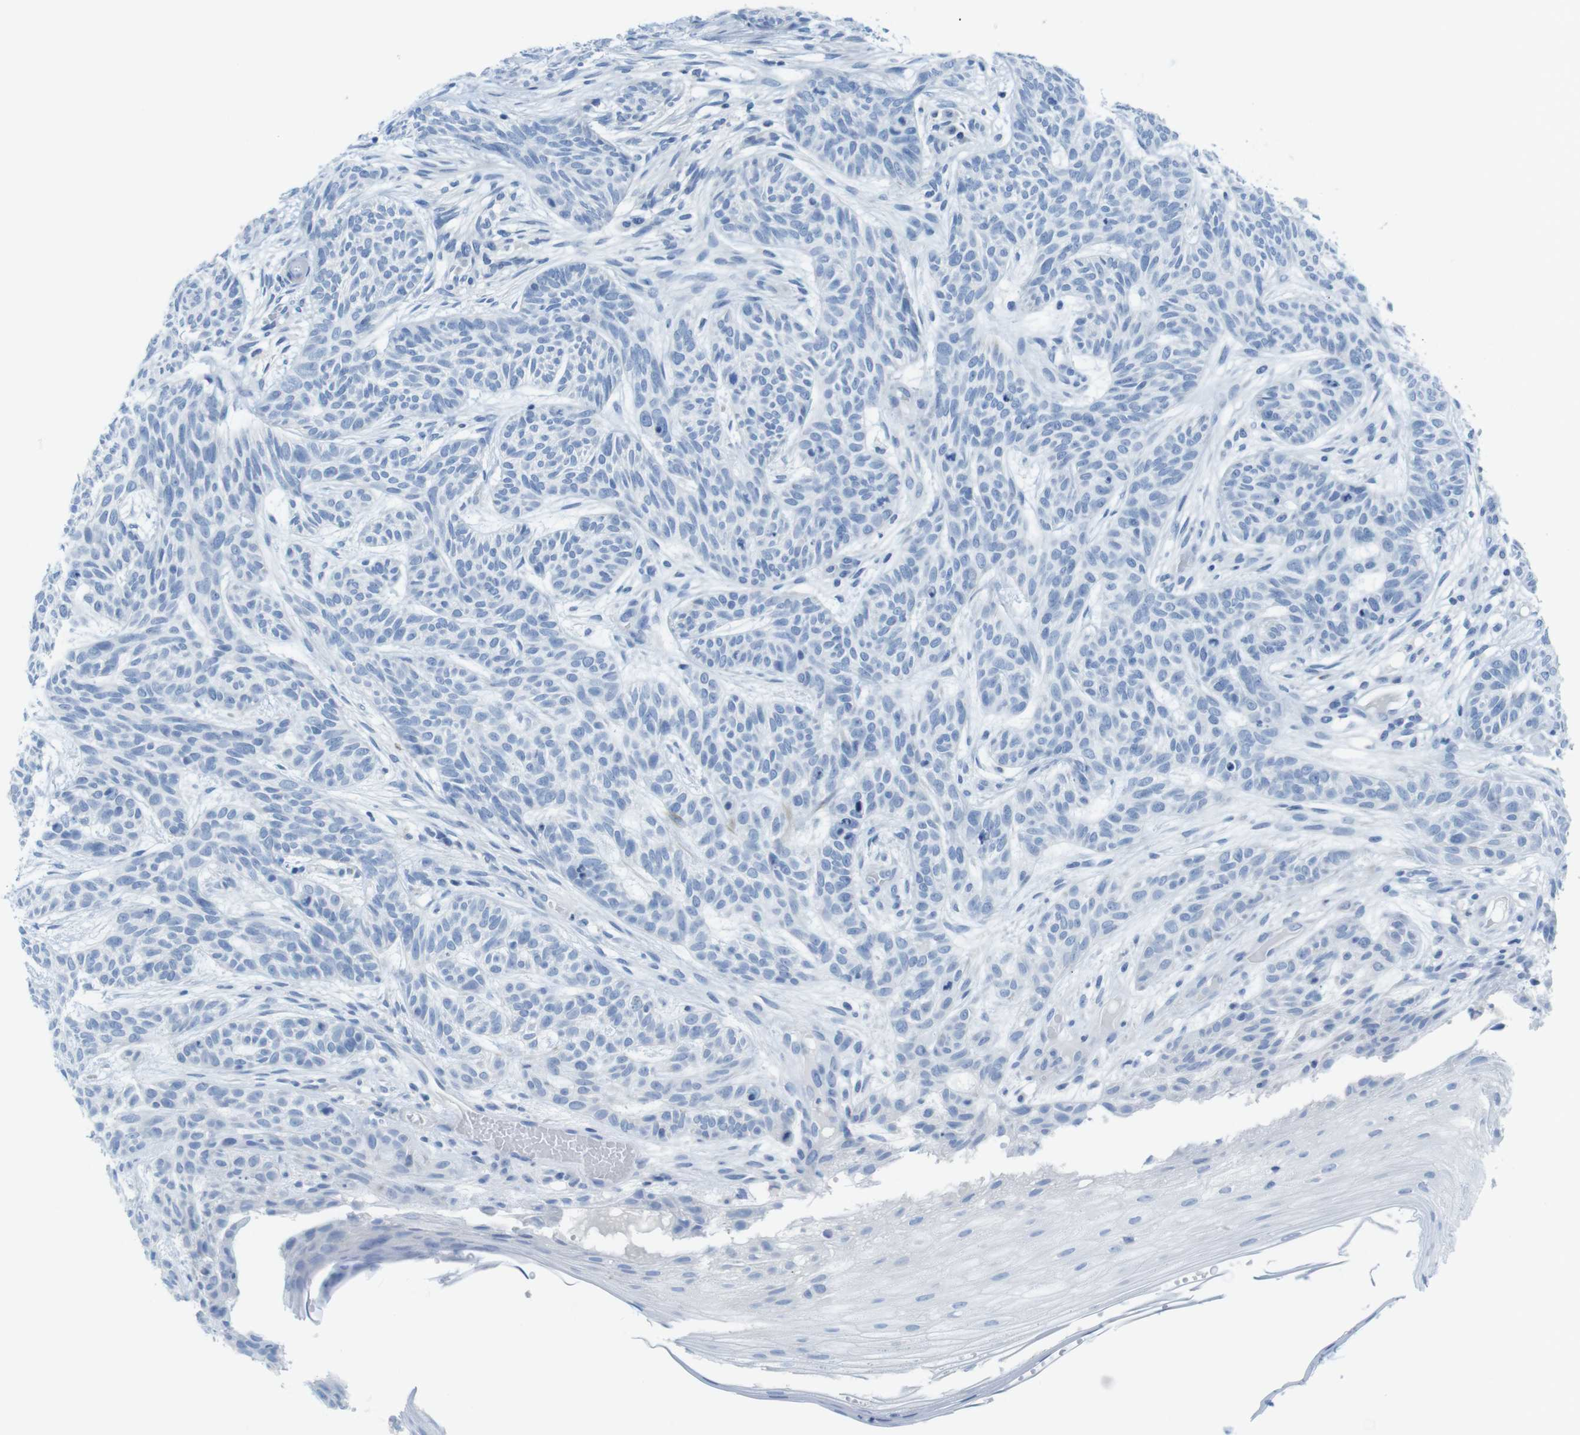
{"staining": {"intensity": "negative", "quantity": "none", "location": "none"}, "tissue": "skin cancer", "cell_type": "Tumor cells", "image_type": "cancer", "snomed": [{"axis": "morphology", "description": "Basal cell carcinoma"}, {"axis": "topography", "description": "Skin"}], "caption": "DAB (3,3'-diaminobenzidine) immunohistochemical staining of human skin basal cell carcinoma displays no significant positivity in tumor cells.", "gene": "ASIC5", "patient": {"sex": "female", "age": 59}}